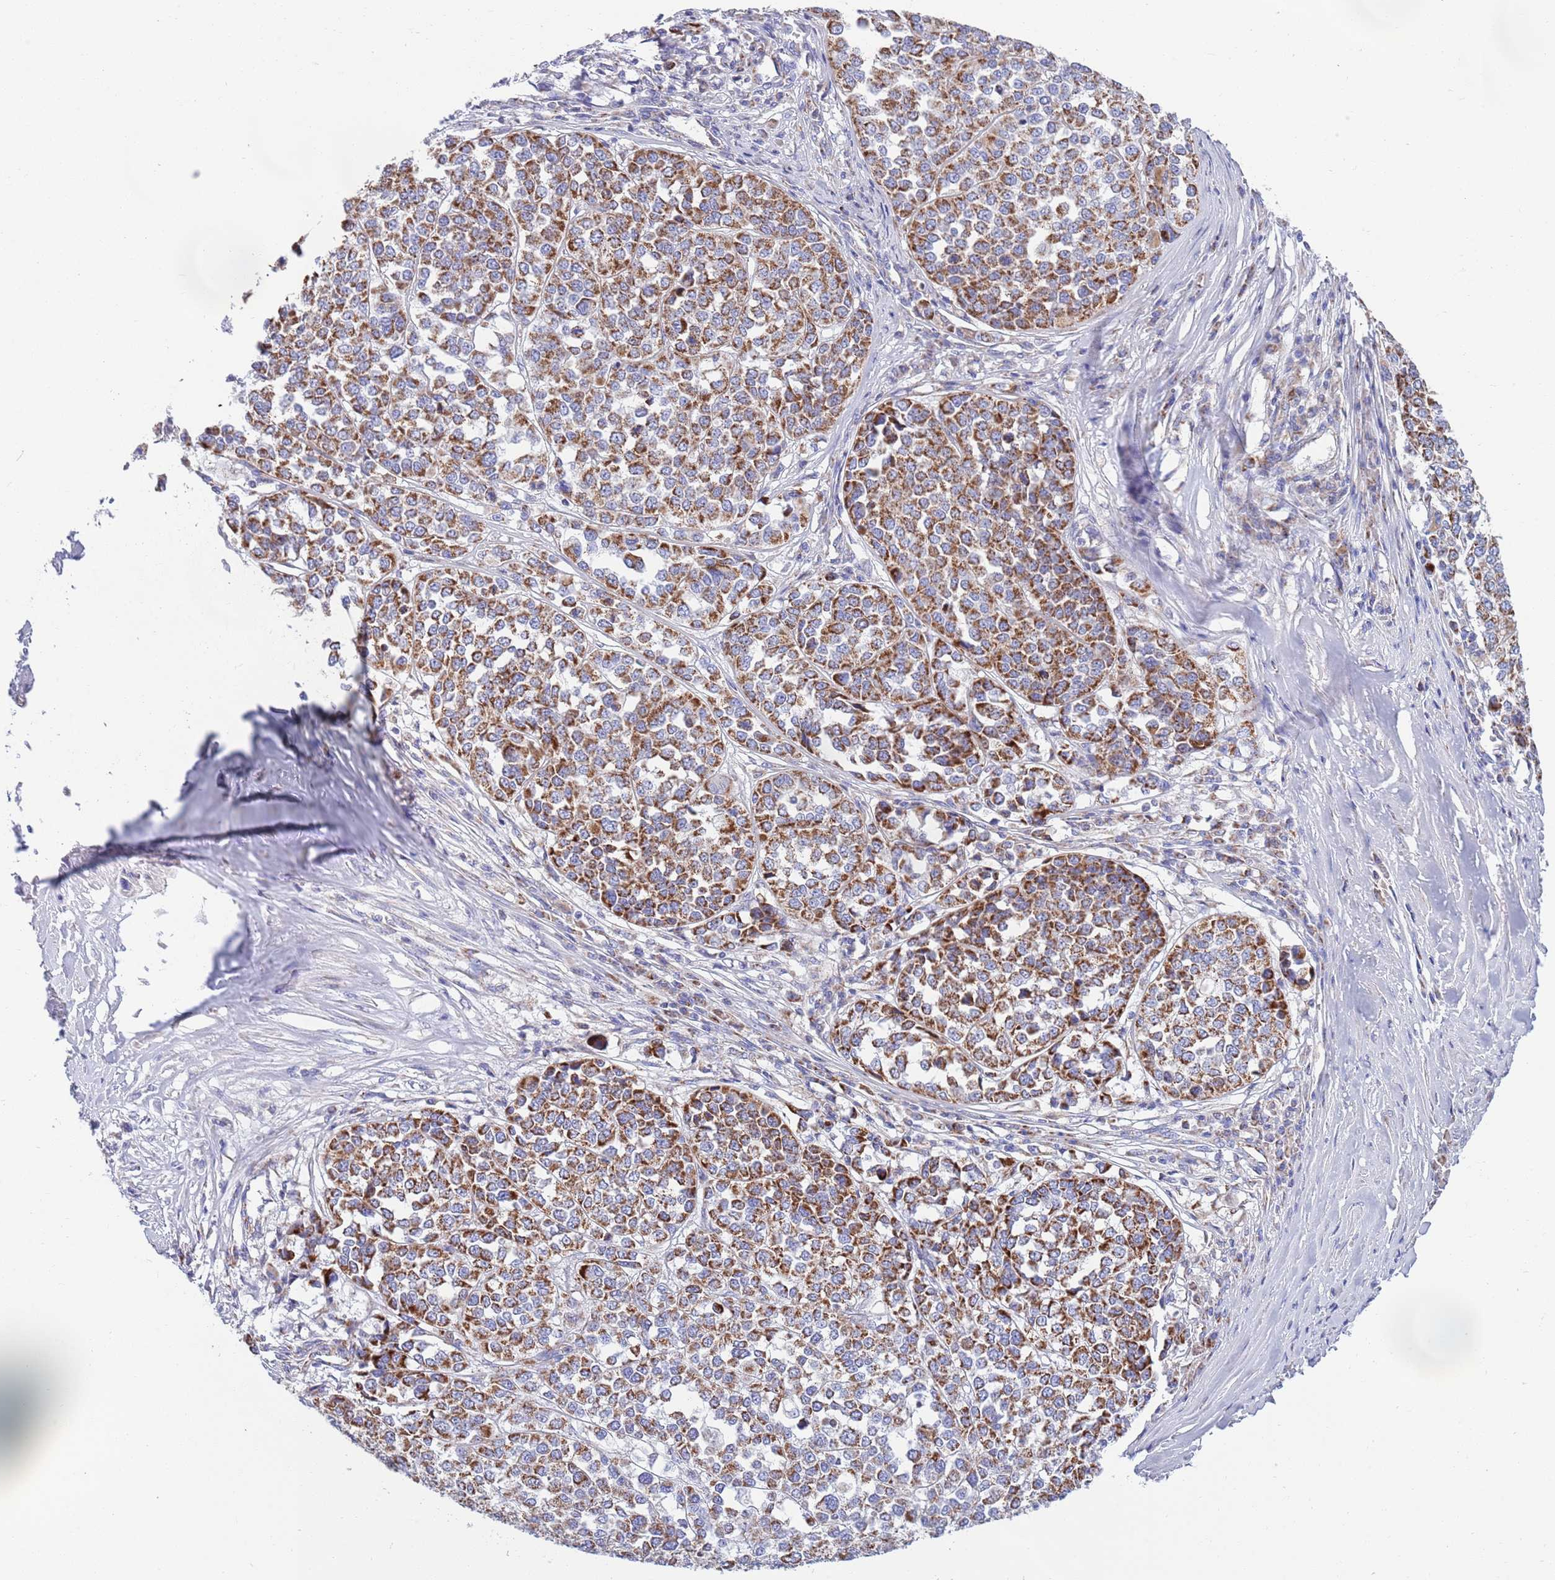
{"staining": {"intensity": "strong", "quantity": ">75%", "location": "cytoplasmic/membranous"}, "tissue": "melanoma", "cell_type": "Tumor cells", "image_type": "cancer", "snomed": [{"axis": "morphology", "description": "Malignant melanoma, Metastatic site"}, {"axis": "topography", "description": "Lymph node"}], "caption": "The immunohistochemical stain labels strong cytoplasmic/membranous positivity in tumor cells of melanoma tissue. (brown staining indicates protein expression, while blue staining denotes nuclei).", "gene": "EMC8", "patient": {"sex": "male", "age": 44}}